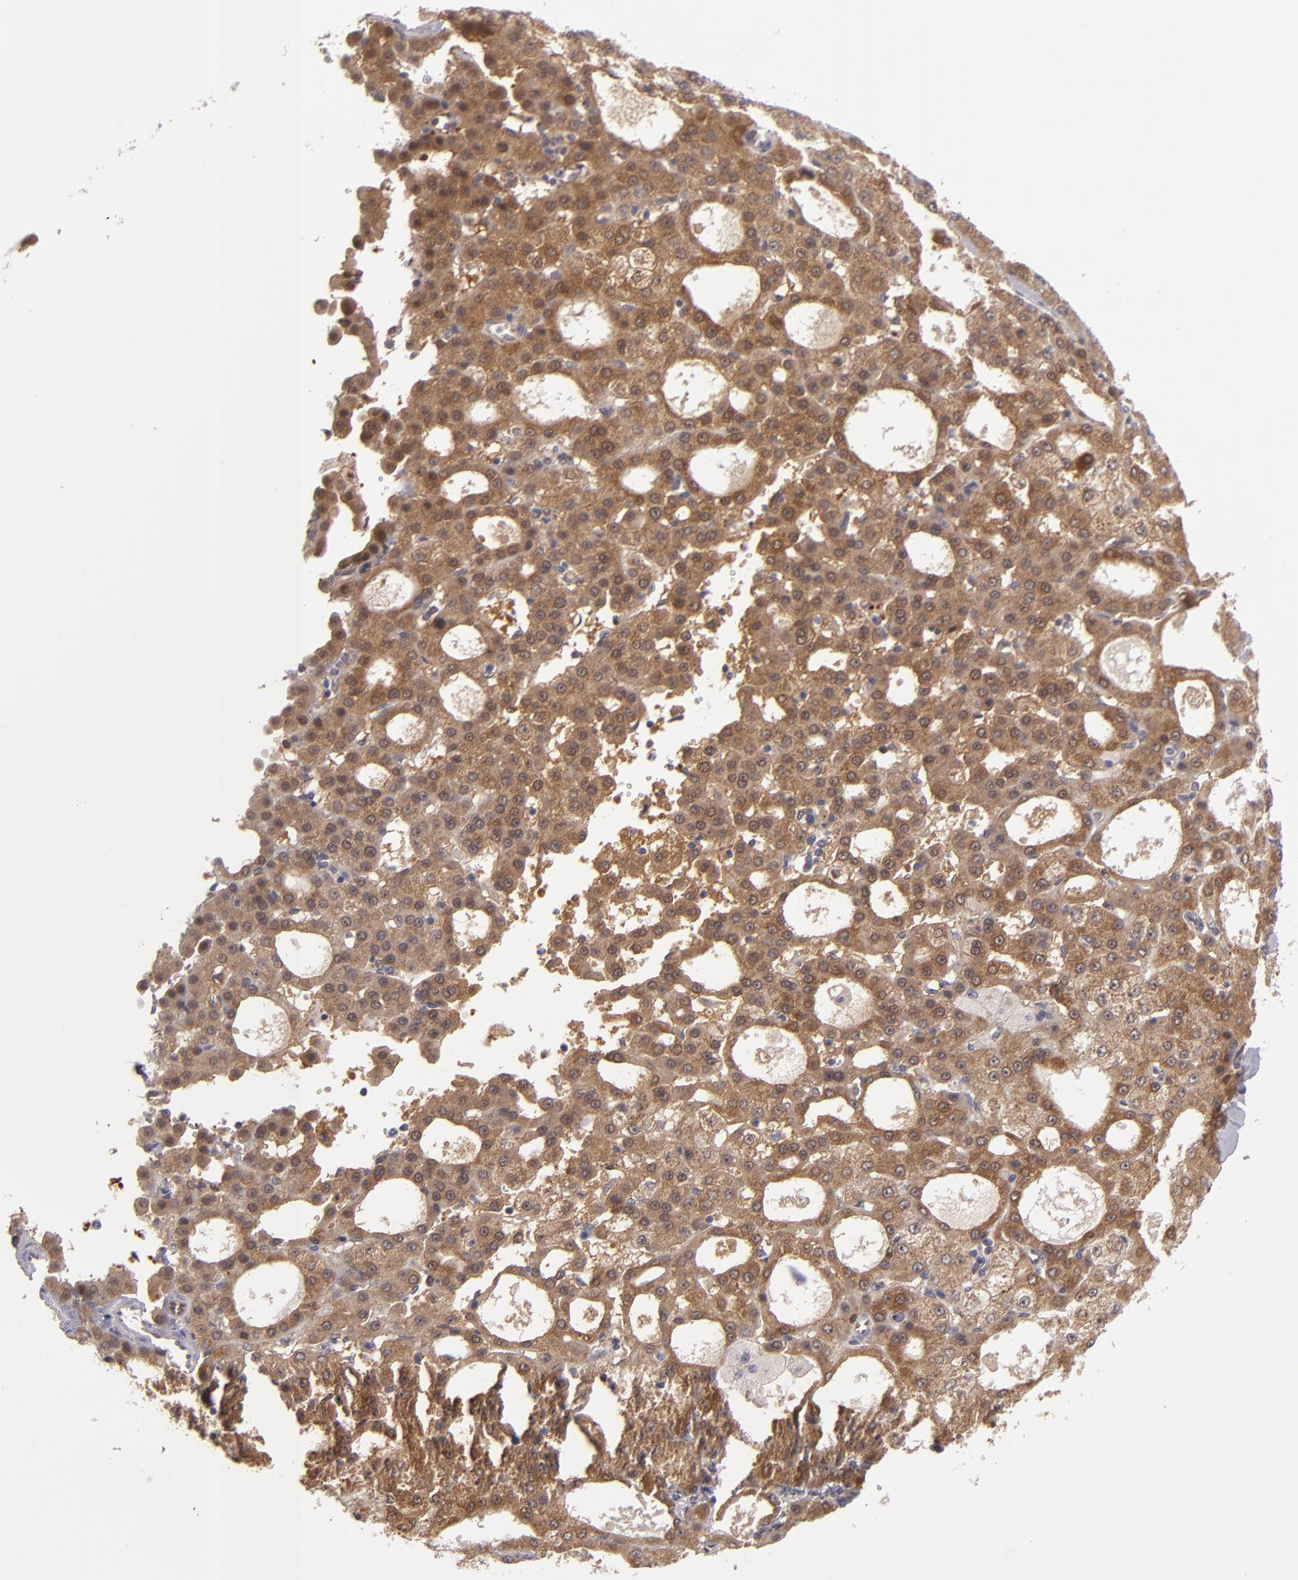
{"staining": {"intensity": "strong", "quantity": ">75%", "location": "cytoplasmic/membranous"}, "tissue": "liver cancer", "cell_type": "Tumor cells", "image_type": "cancer", "snomed": [{"axis": "morphology", "description": "Carcinoma, Hepatocellular, NOS"}, {"axis": "topography", "description": "Liver"}], "caption": "Immunohistochemistry image of neoplastic tissue: hepatocellular carcinoma (liver) stained using IHC reveals high levels of strong protein expression localized specifically in the cytoplasmic/membranous of tumor cells, appearing as a cytoplasmic/membranous brown color.", "gene": "SH2D4A", "patient": {"sex": "male", "age": 47}}